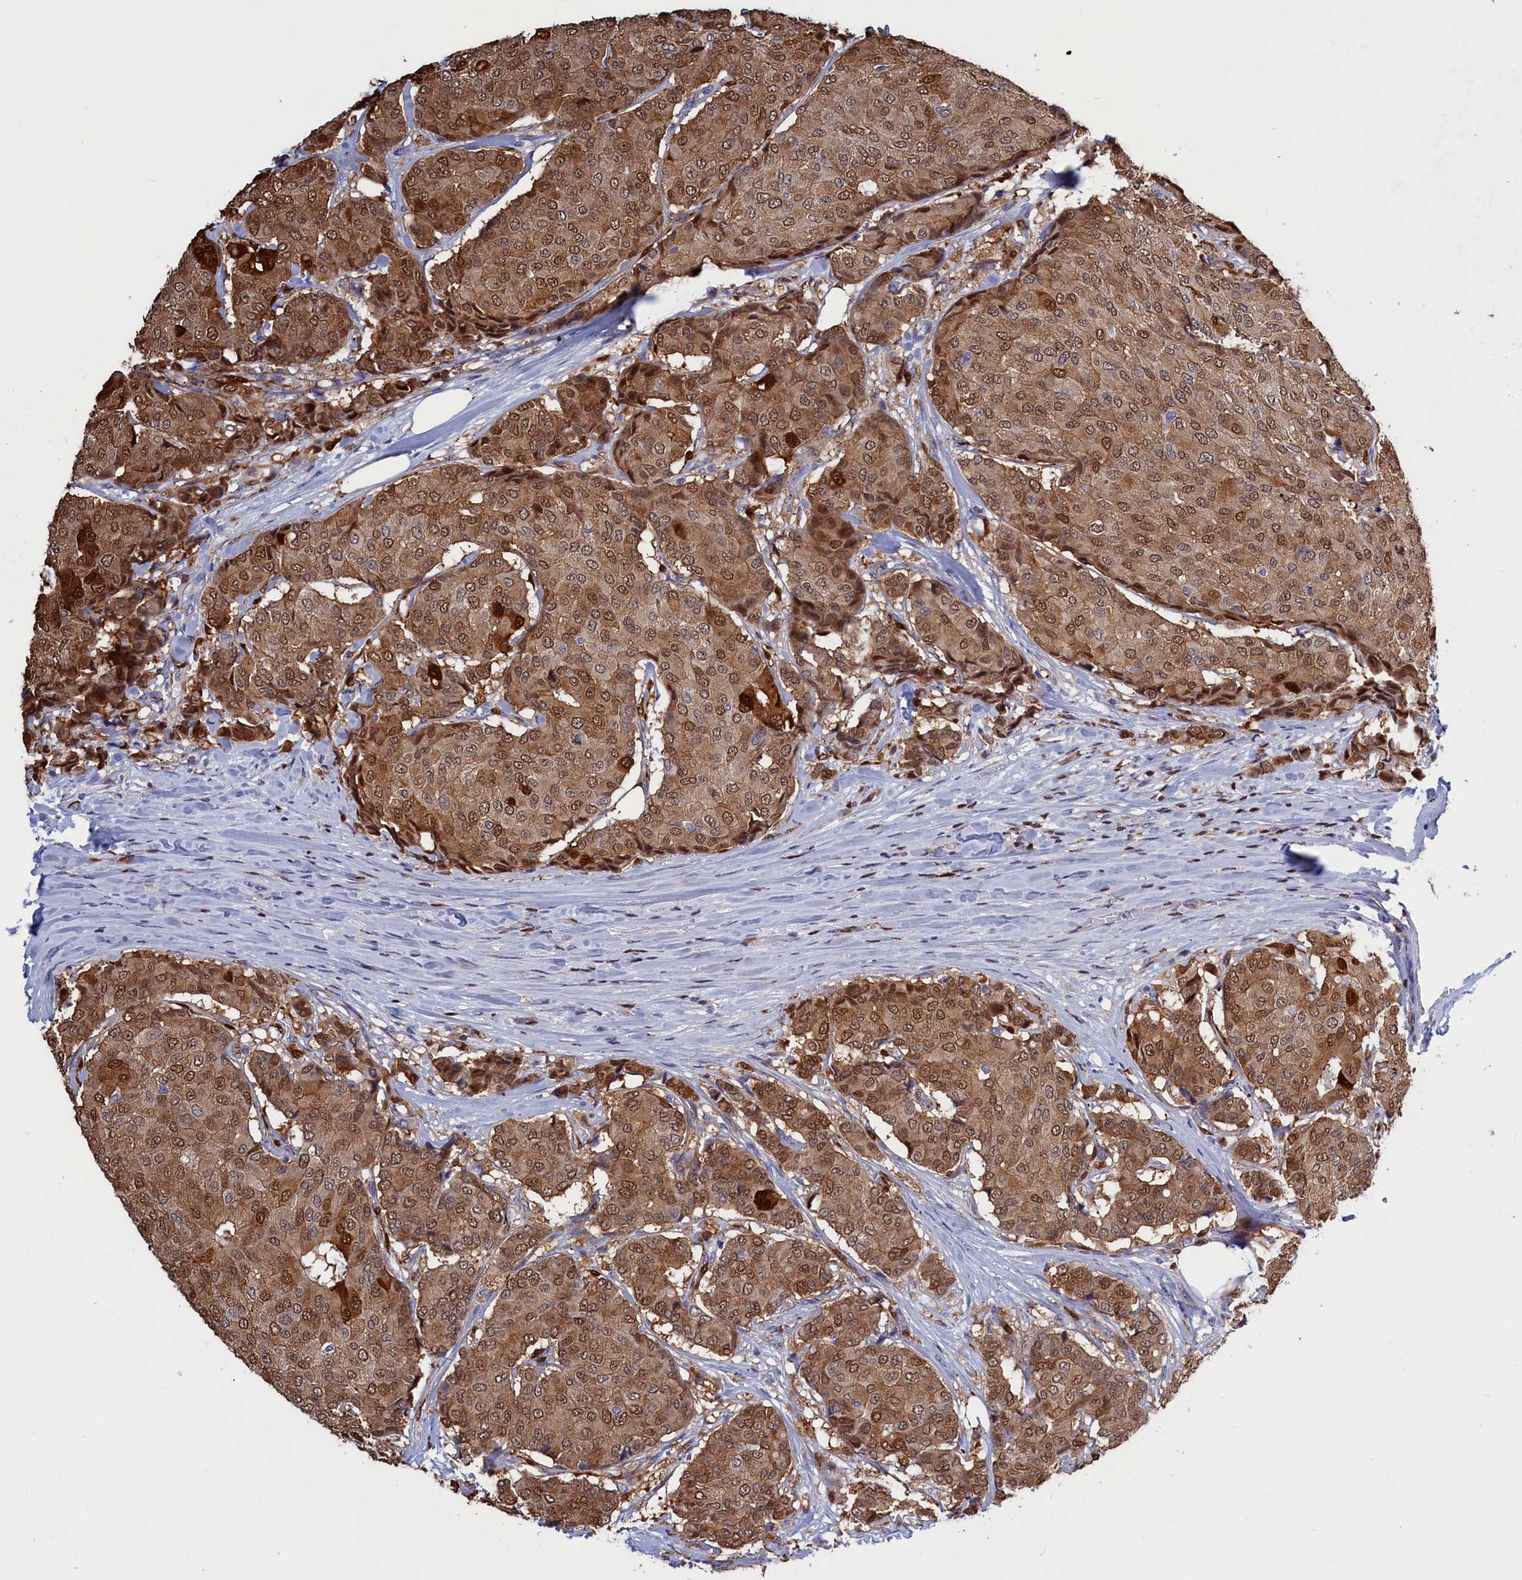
{"staining": {"intensity": "moderate", "quantity": ">75%", "location": "cytoplasmic/membranous,nuclear"}, "tissue": "breast cancer", "cell_type": "Tumor cells", "image_type": "cancer", "snomed": [{"axis": "morphology", "description": "Duct carcinoma"}, {"axis": "topography", "description": "Breast"}], "caption": "An IHC image of neoplastic tissue is shown. Protein staining in brown labels moderate cytoplasmic/membranous and nuclear positivity in breast cancer (invasive ductal carcinoma) within tumor cells.", "gene": "CRIP1", "patient": {"sex": "female", "age": 75}}